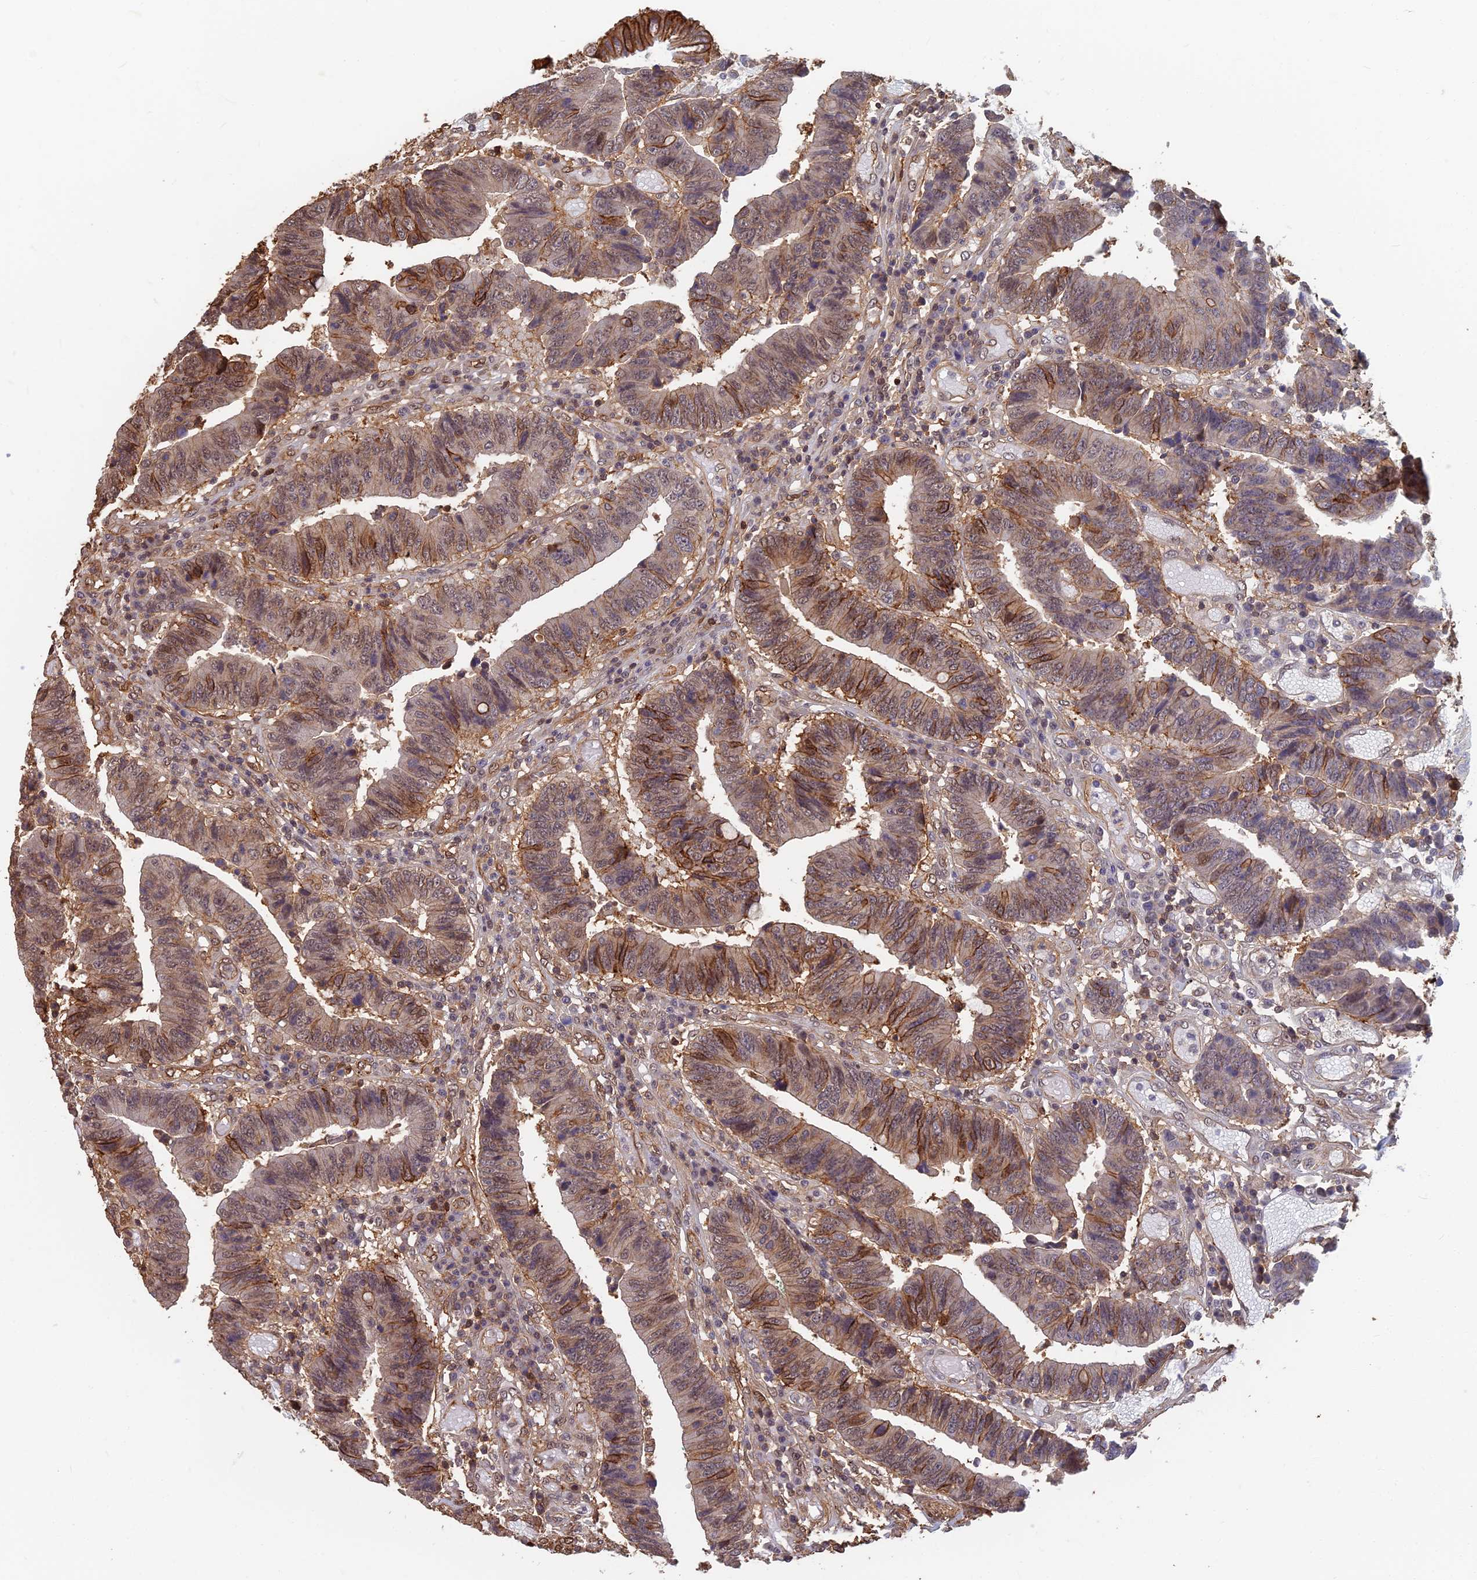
{"staining": {"intensity": "moderate", "quantity": "<25%", "location": "cytoplasmic/membranous"}, "tissue": "colorectal cancer", "cell_type": "Tumor cells", "image_type": "cancer", "snomed": [{"axis": "morphology", "description": "Adenocarcinoma, NOS"}, {"axis": "topography", "description": "Rectum"}], "caption": "Protein staining of colorectal cancer tissue displays moderate cytoplasmic/membranous positivity in about <25% of tumor cells. The staining is performed using DAB brown chromogen to label protein expression. The nuclei are counter-stained blue using hematoxylin.", "gene": "LRRN3", "patient": {"sex": "male", "age": 84}}